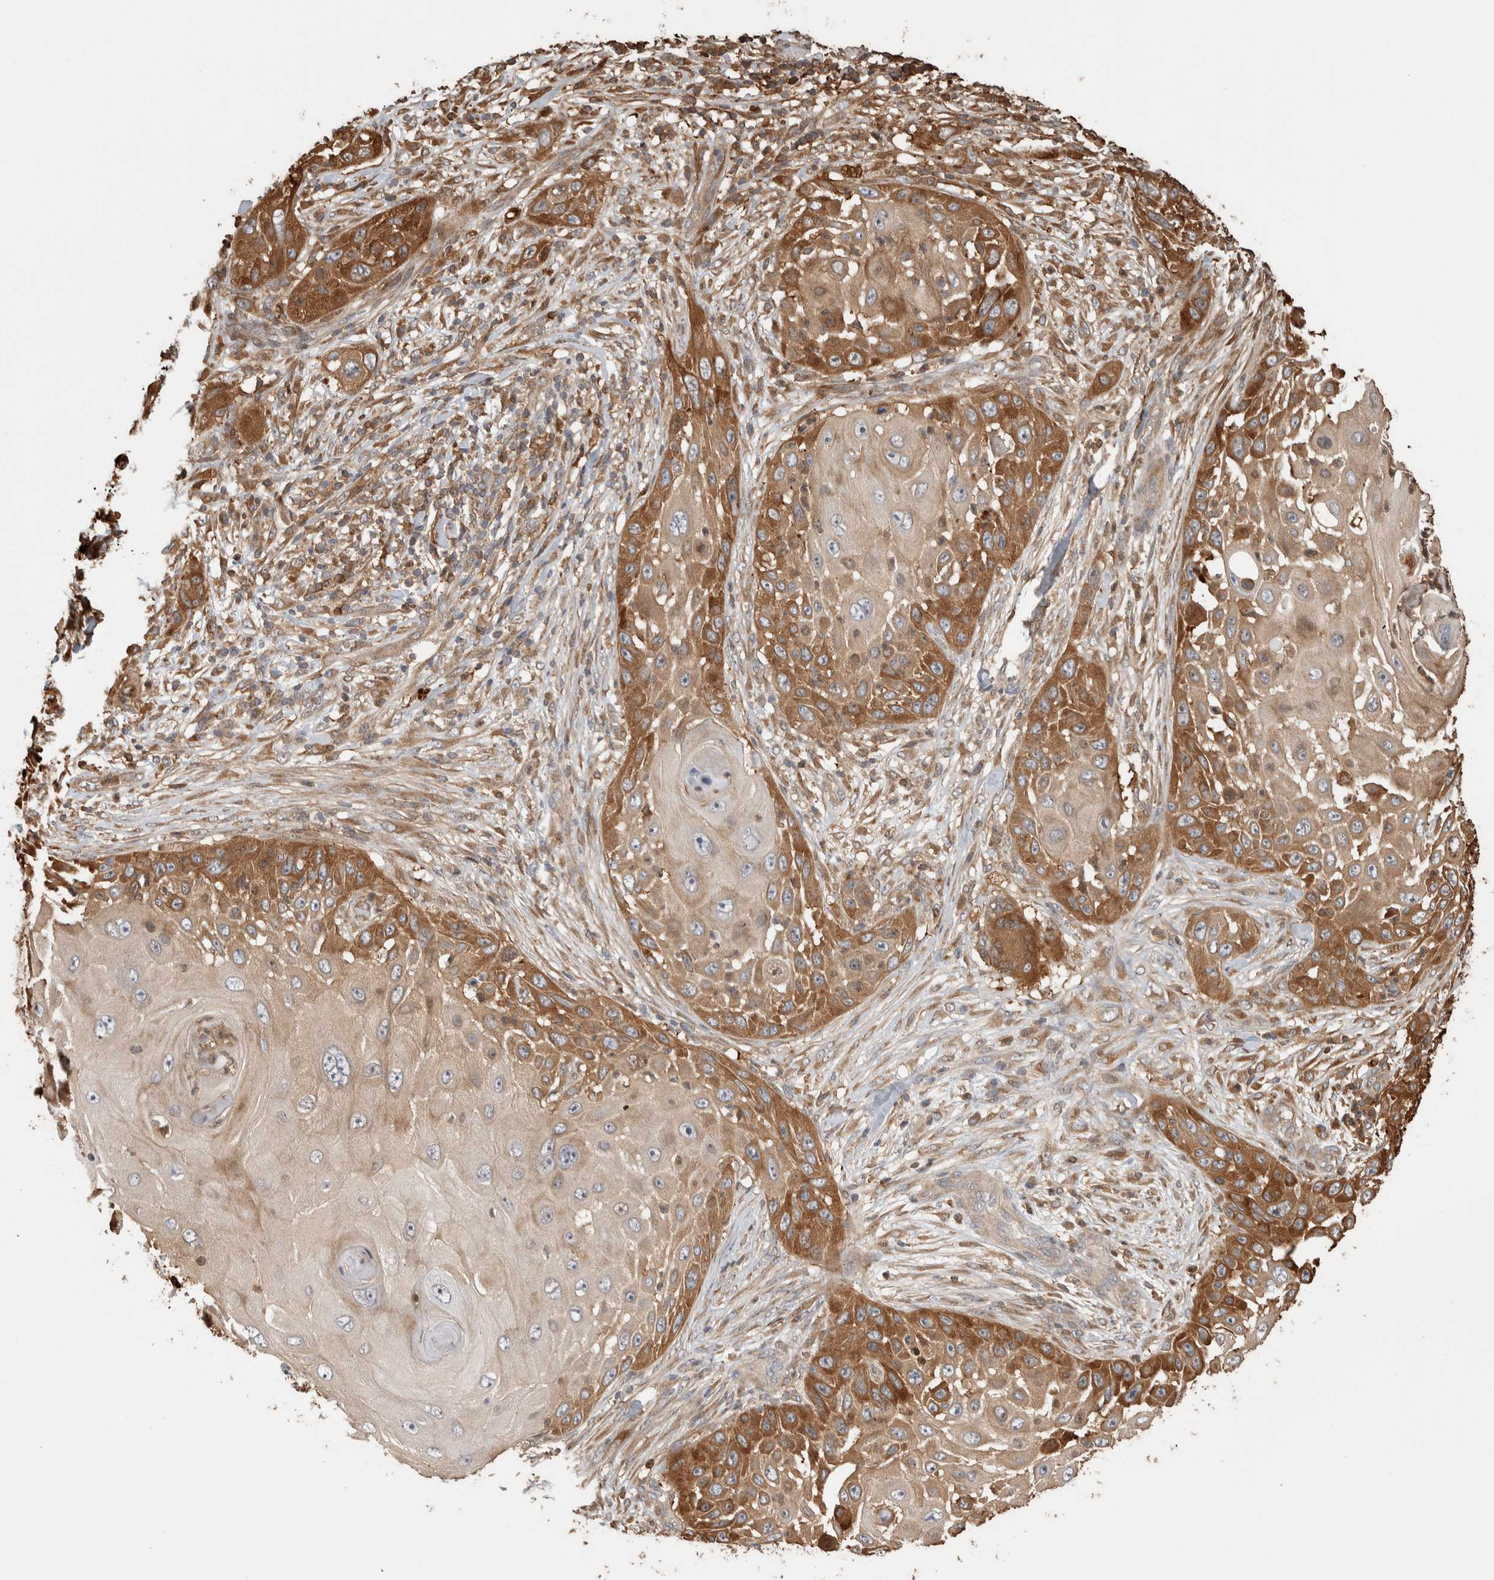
{"staining": {"intensity": "moderate", "quantity": ">75%", "location": "cytoplasmic/membranous"}, "tissue": "skin cancer", "cell_type": "Tumor cells", "image_type": "cancer", "snomed": [{"axis": "morphology", "description": "Squamous cell carcinoma, NOS"}, {"axis": "topography", "description": "Skin"}], "caption": "A brown stain highlights moderate cytoplasmic/membranous staining of a protein in human skin squamous cell carcinoma tumor cells. (IHC, brightfield microscopy, high magnification).", "gene": "CNTROB", "patient": {"sex": "female", "age": 44}}